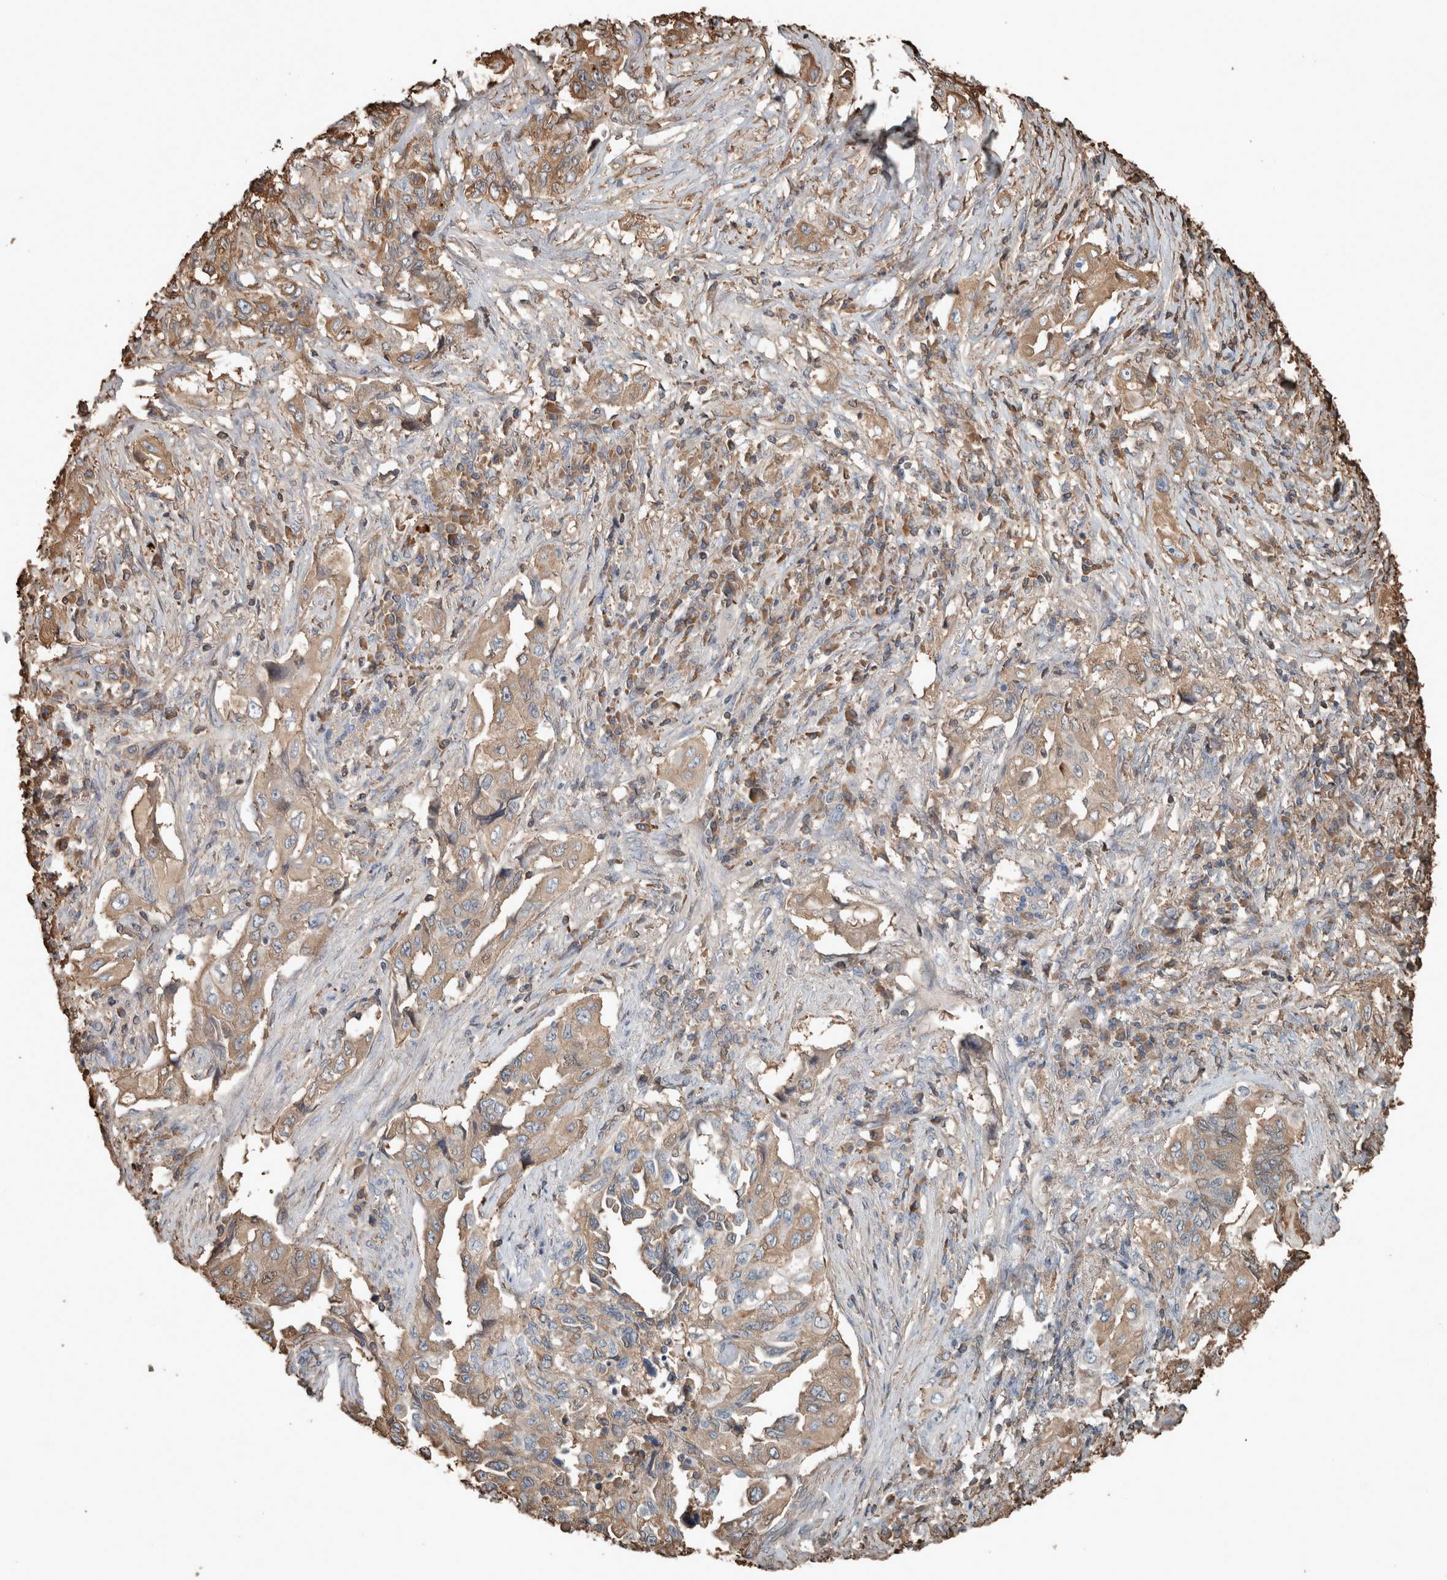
{"staining": {"intensity": "weak", "quantity": ">75%", "location": "cytoplasmic/membranous"}, "tissue": "lung cancer", "cell_type": "Tumor cells", "image_type": "cancer", "snomed": [{"axis": "morphology", "description": "Adenocarcinoma, NOS"}, {"axis": "topography", "description": "Lung"}], "caption": "Immunohistochemical staining of lung cancer (adenocarcinoma) displays low levels of weak cytoplasmic/membranous staining in approximately >75% of tumor cells.", "gene": "USP34", "patient": {"sex": "female", "age": 51}}